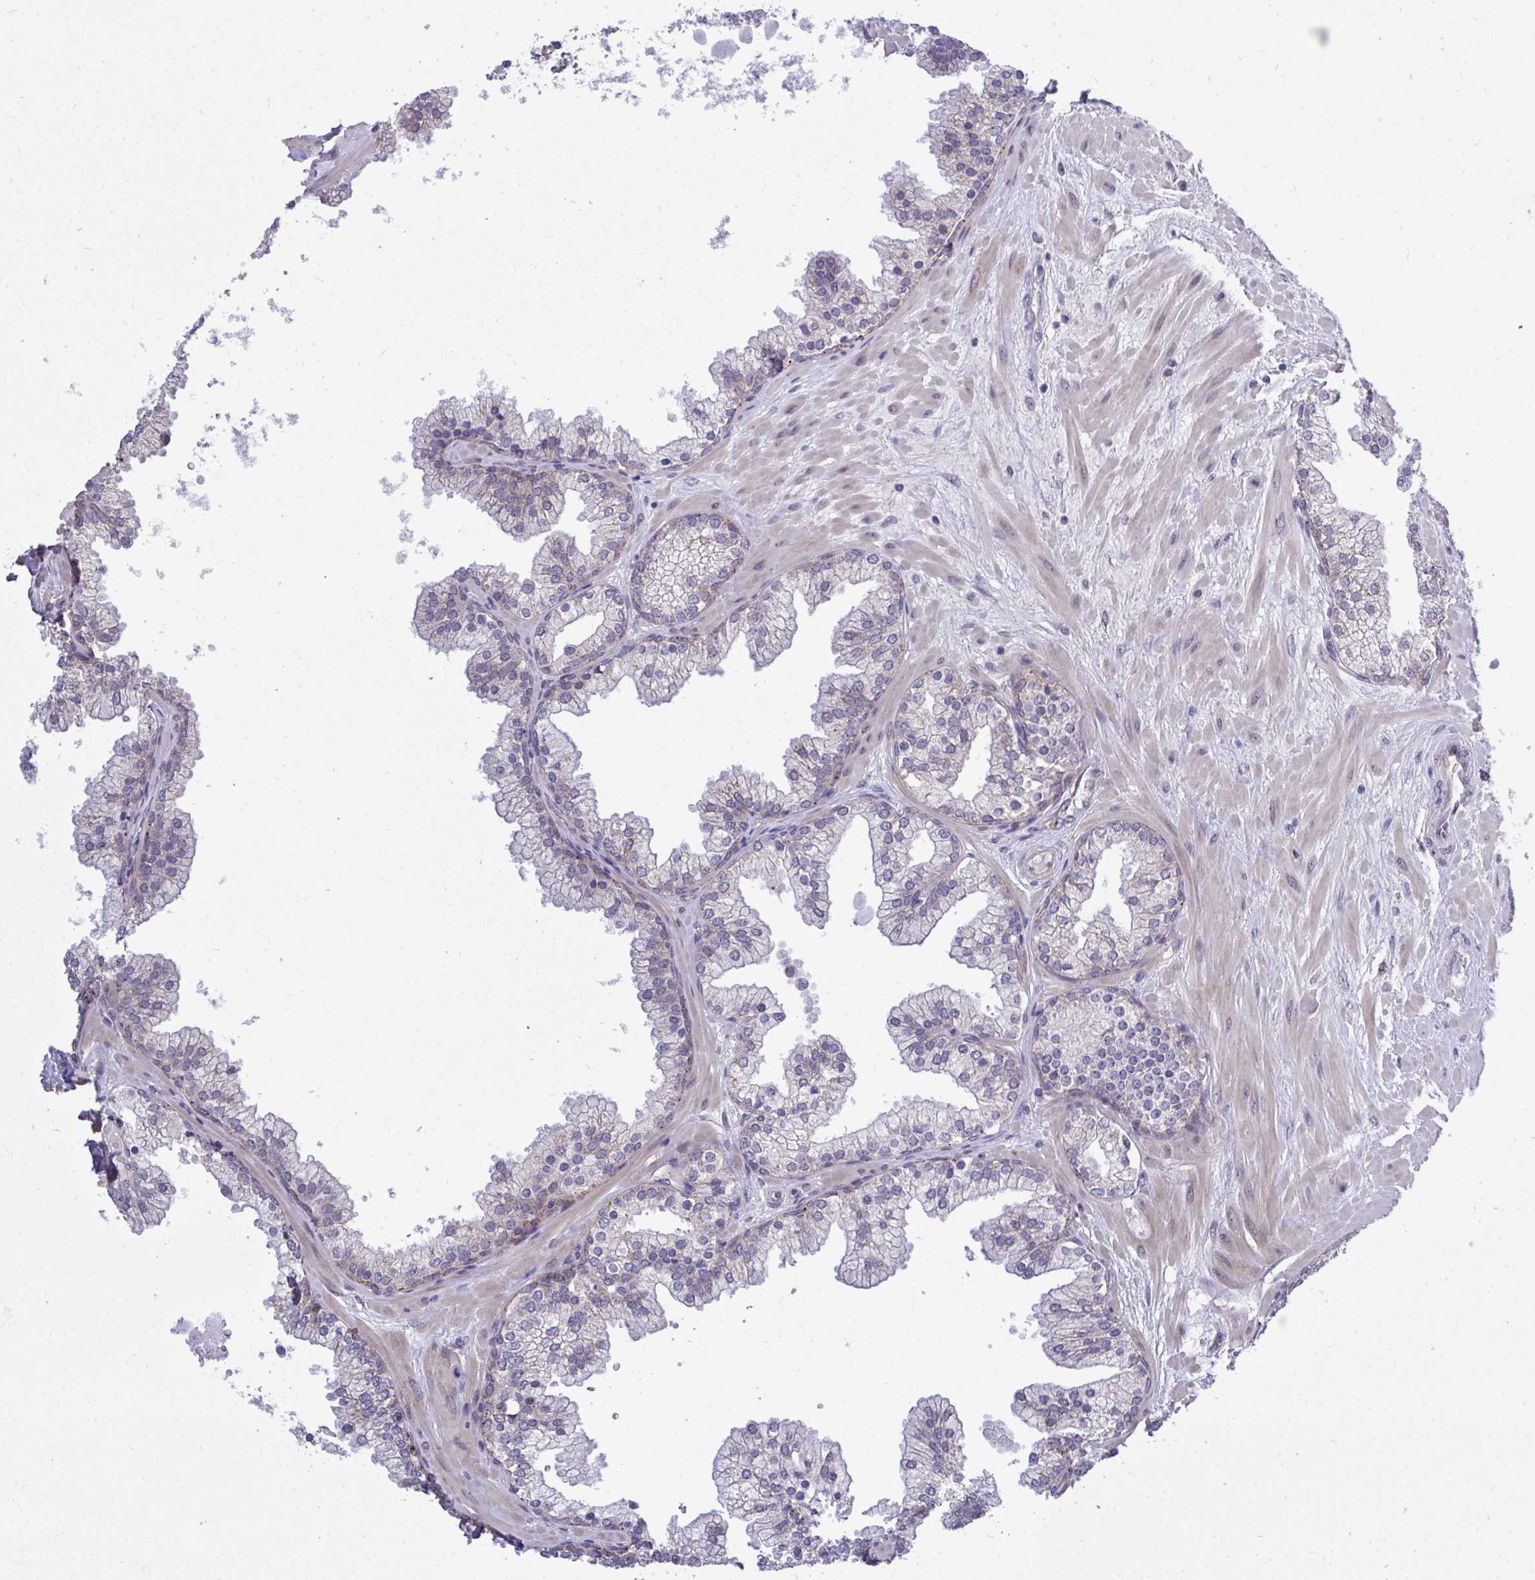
{"staining": {"intensity": "weak", "quantity": "<25%", "location": "cytoplasmic/membranous"}, "tissue": "prostate", "cell_type": "Glandular cells", "image_type": "normal", "snomed": [{"axis": "morphology", "description": "Normal tissue, NOS"}, {"axis": "topography", "description": "Prostate"}, {"axis": "topography", "description": "Peripheral nerve tissue"}], "caption": "An IHC histopathology image of benign prostate is shown. There is no staining in glandular cells of prostate. Brightfield microscopy of IHC stained with DAB (3,3'-diaminobenzidine) (brown) and hematoxylin (blue), captured at high magnification.", "gene": "XAF1", "patient": {"sex": "male", "age": 61}}